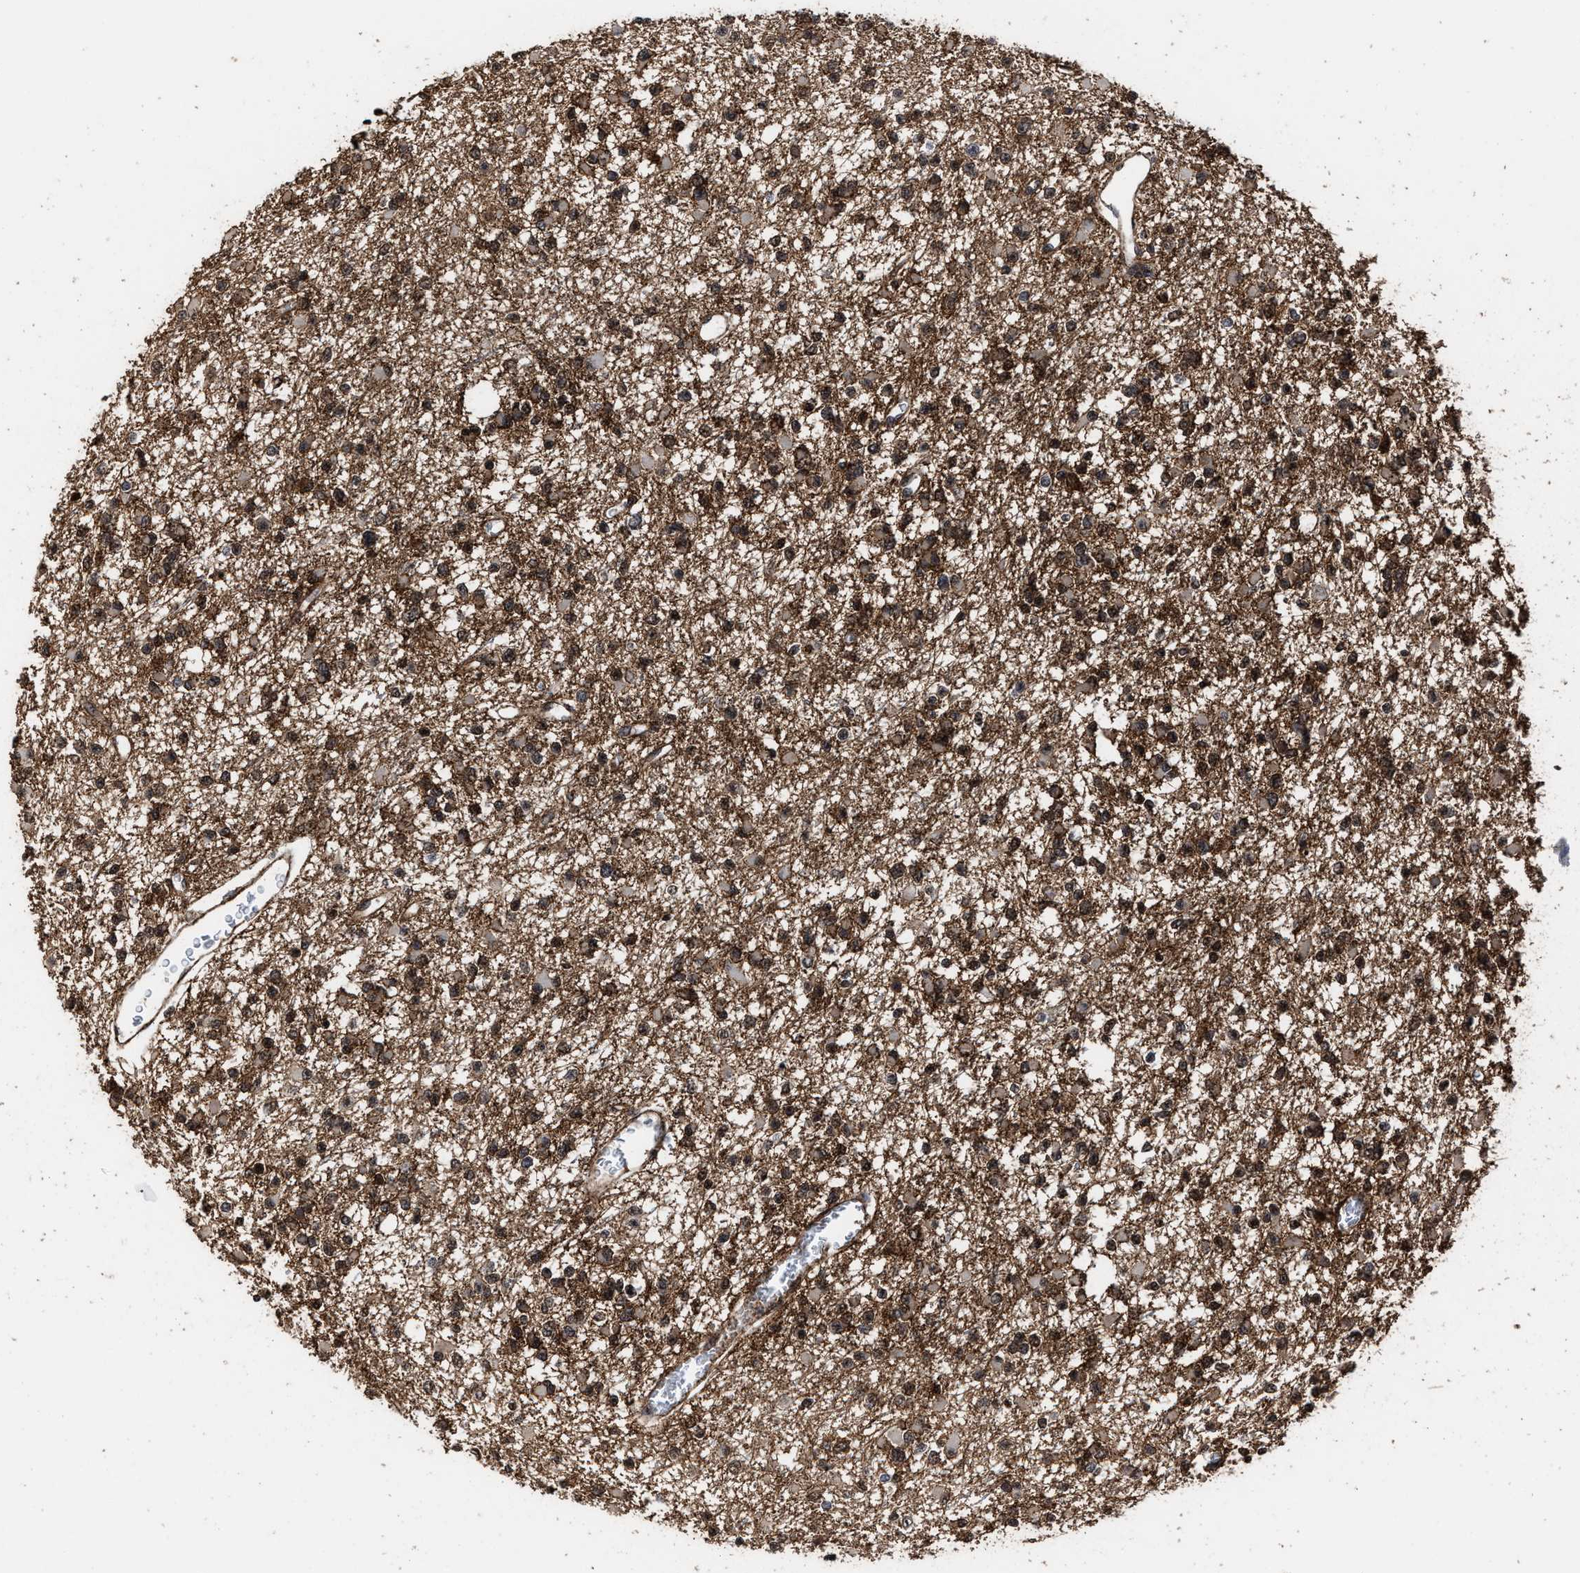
{"staining": {"intensity": "strong", "quantity": ">75%", "location": "cytoplasmic/membranous,nuclear"}, "tissue": "glioma", "cell_type": "Tumor cells", "image_type": "cancer", "snomed": [{"axis": "morphology", "description": "Glioma, malignant, Low grade"}, {"axis": "topography", "description": "Brain"}], "caption": "Protein expression analysis of human glioma reveals strong cytoplasmic/membranous and nuclear expression in approximately >75% of tumor cells.", "gene": "SEPTIN2", "patient": {"sex": "female", "age": 22}}